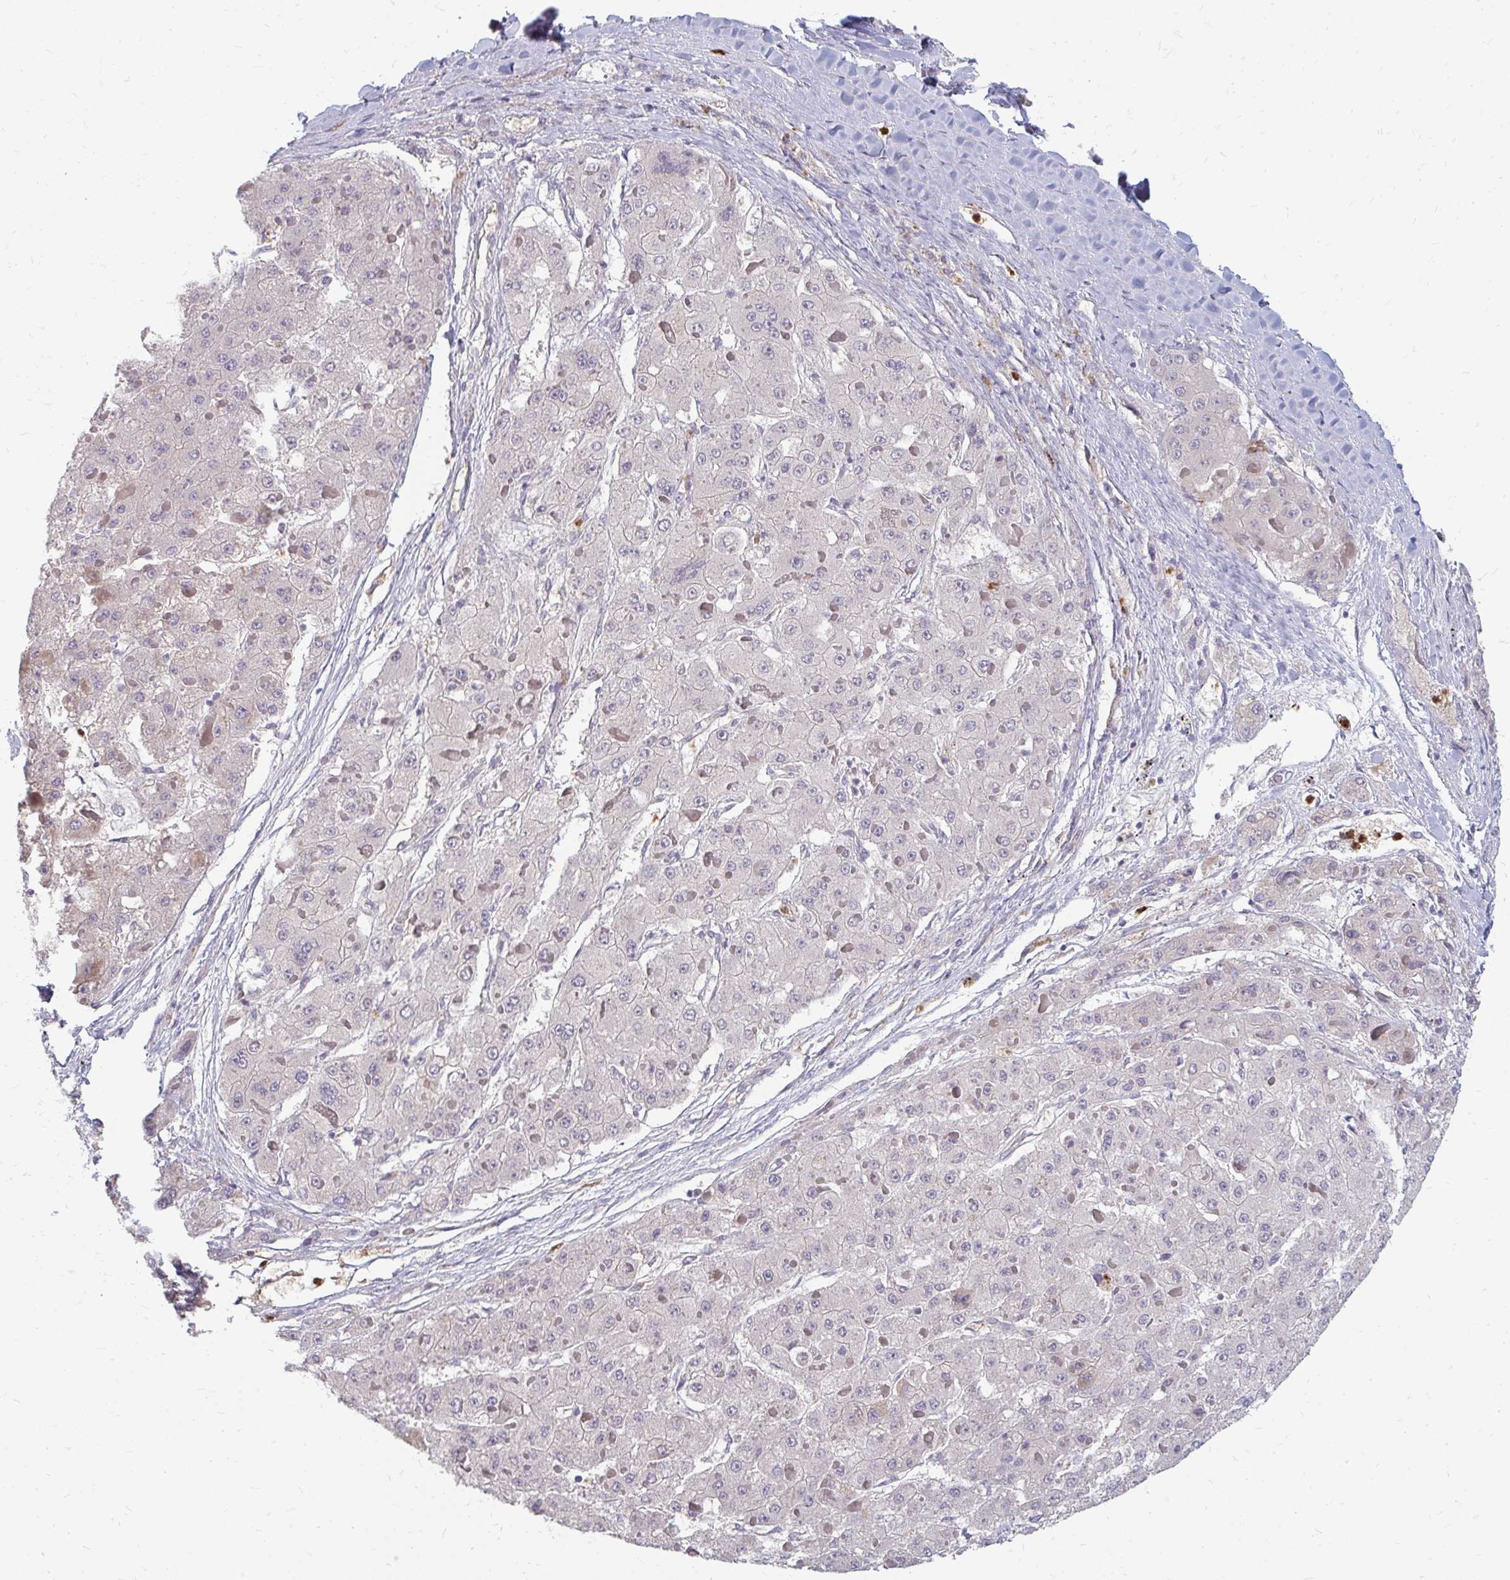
{"staining": {"intensity": "negative", "quantity": "none", "location": "none"}, "tissue": "liver cancer", "cell_type": "Tumor cells", "image_type": "cancer", "snomed": [{"axis": "morphology", "description": "Carcinoma, Hepatocellular, NOS"}, {"axis": "topography", "description": "Liver"}], "caption": "Human hepatocellular carcinoma (liver) stained for a protein using IHC demonstrates no staining in tumor cells.", "gene": "RAB33A", "patient": {"sex": "female", "age": 73}}